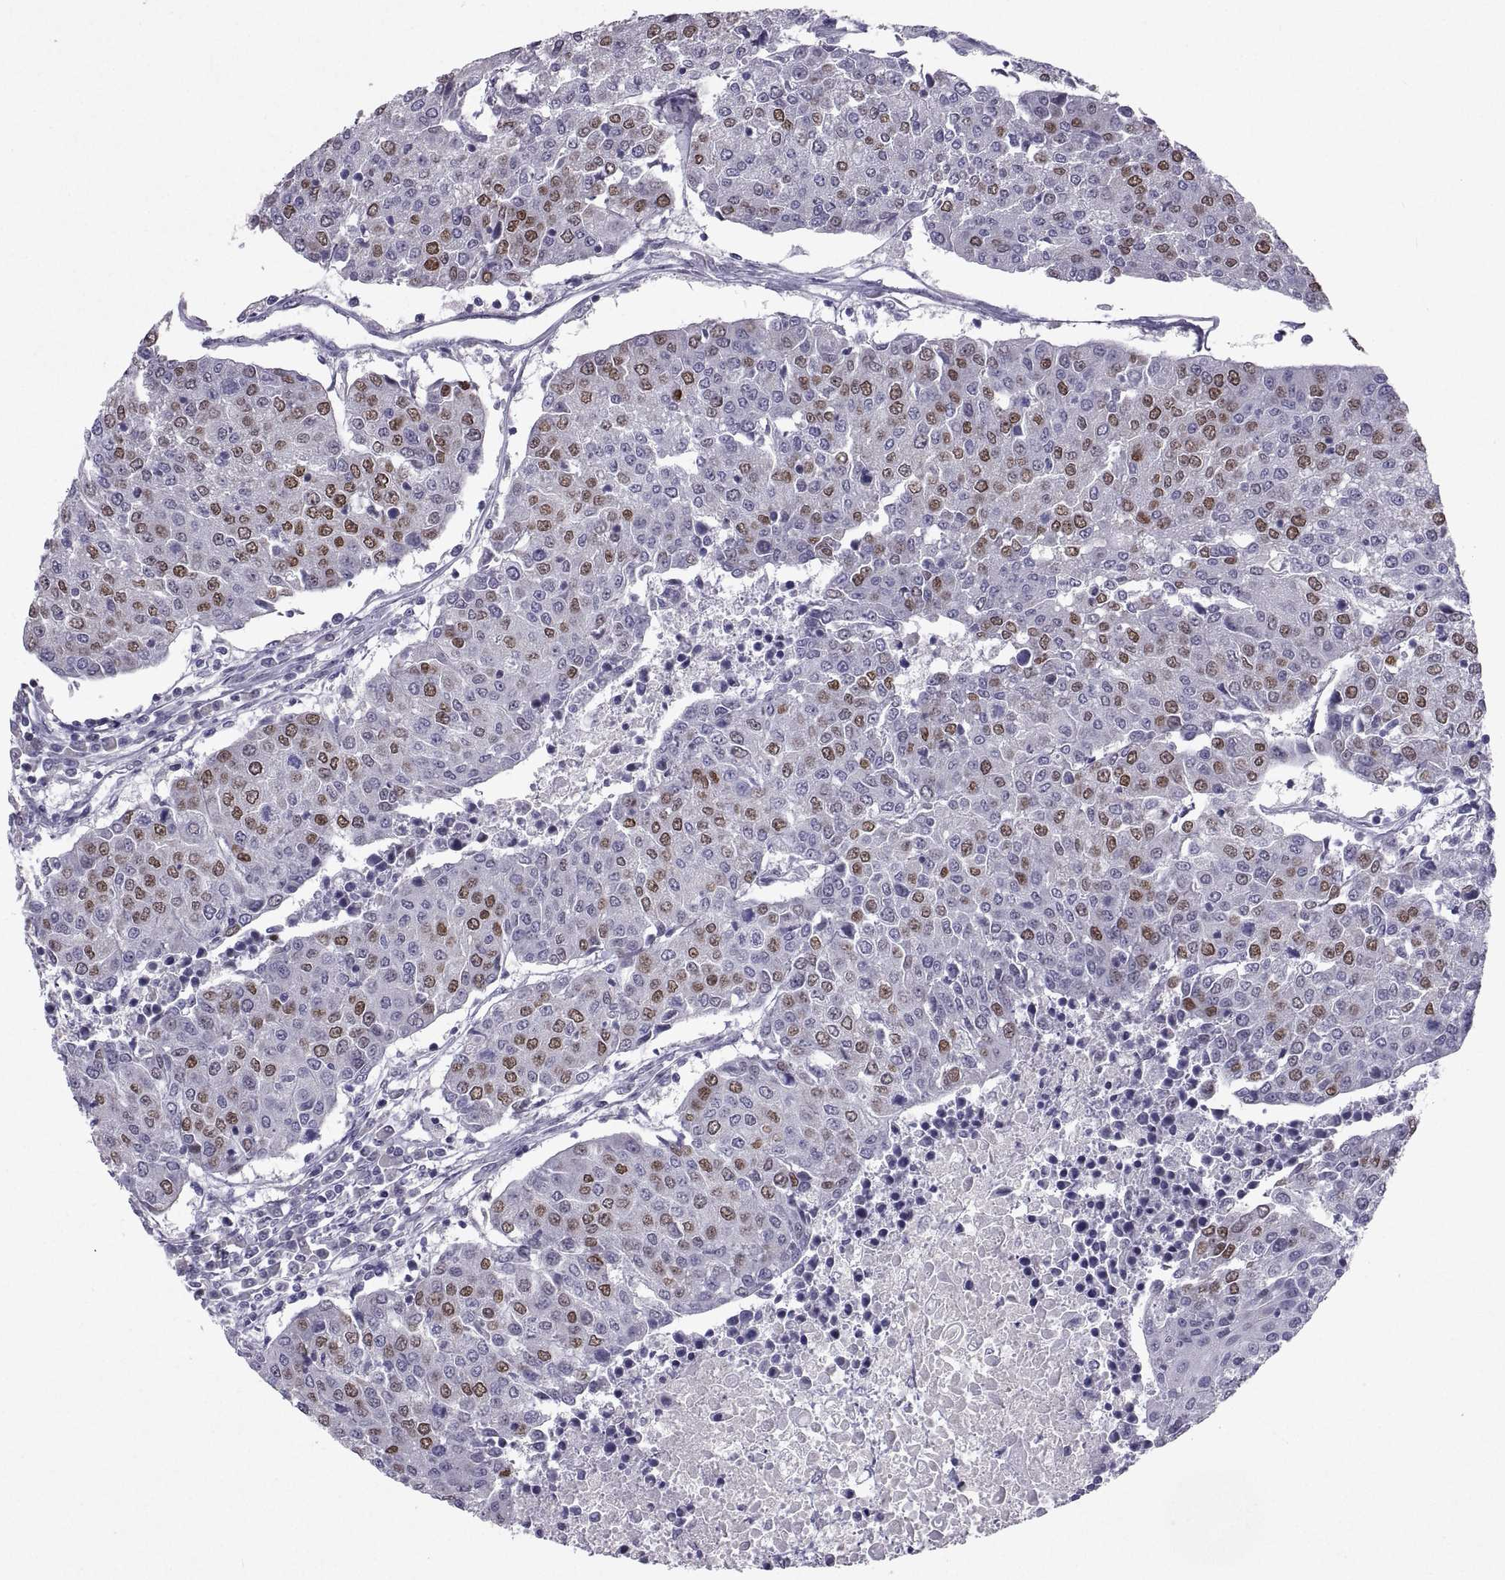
{"staining": {"intensity": "moderate", "quantity": "25%-75%", "location": "nuclear"}, "tissue": "urothelial cancer", "cell_type": "Tumor cells", "image_type": "cancer", "snomed": [{"axis": "morphology", "description": "Urothelial carcinoma, High grade"}, {"axis": "topography", "description": "Urinary bladder"}], "caption": "Urothelial cancer stained with IHC demonstrates moderate nuclear expression in about 25%-75% of tumor cells. The protein is shown in brown color, while the nuclei are stained blue.", "gene": "SOX21", "patient": {"sex": "female", "age": 85}}